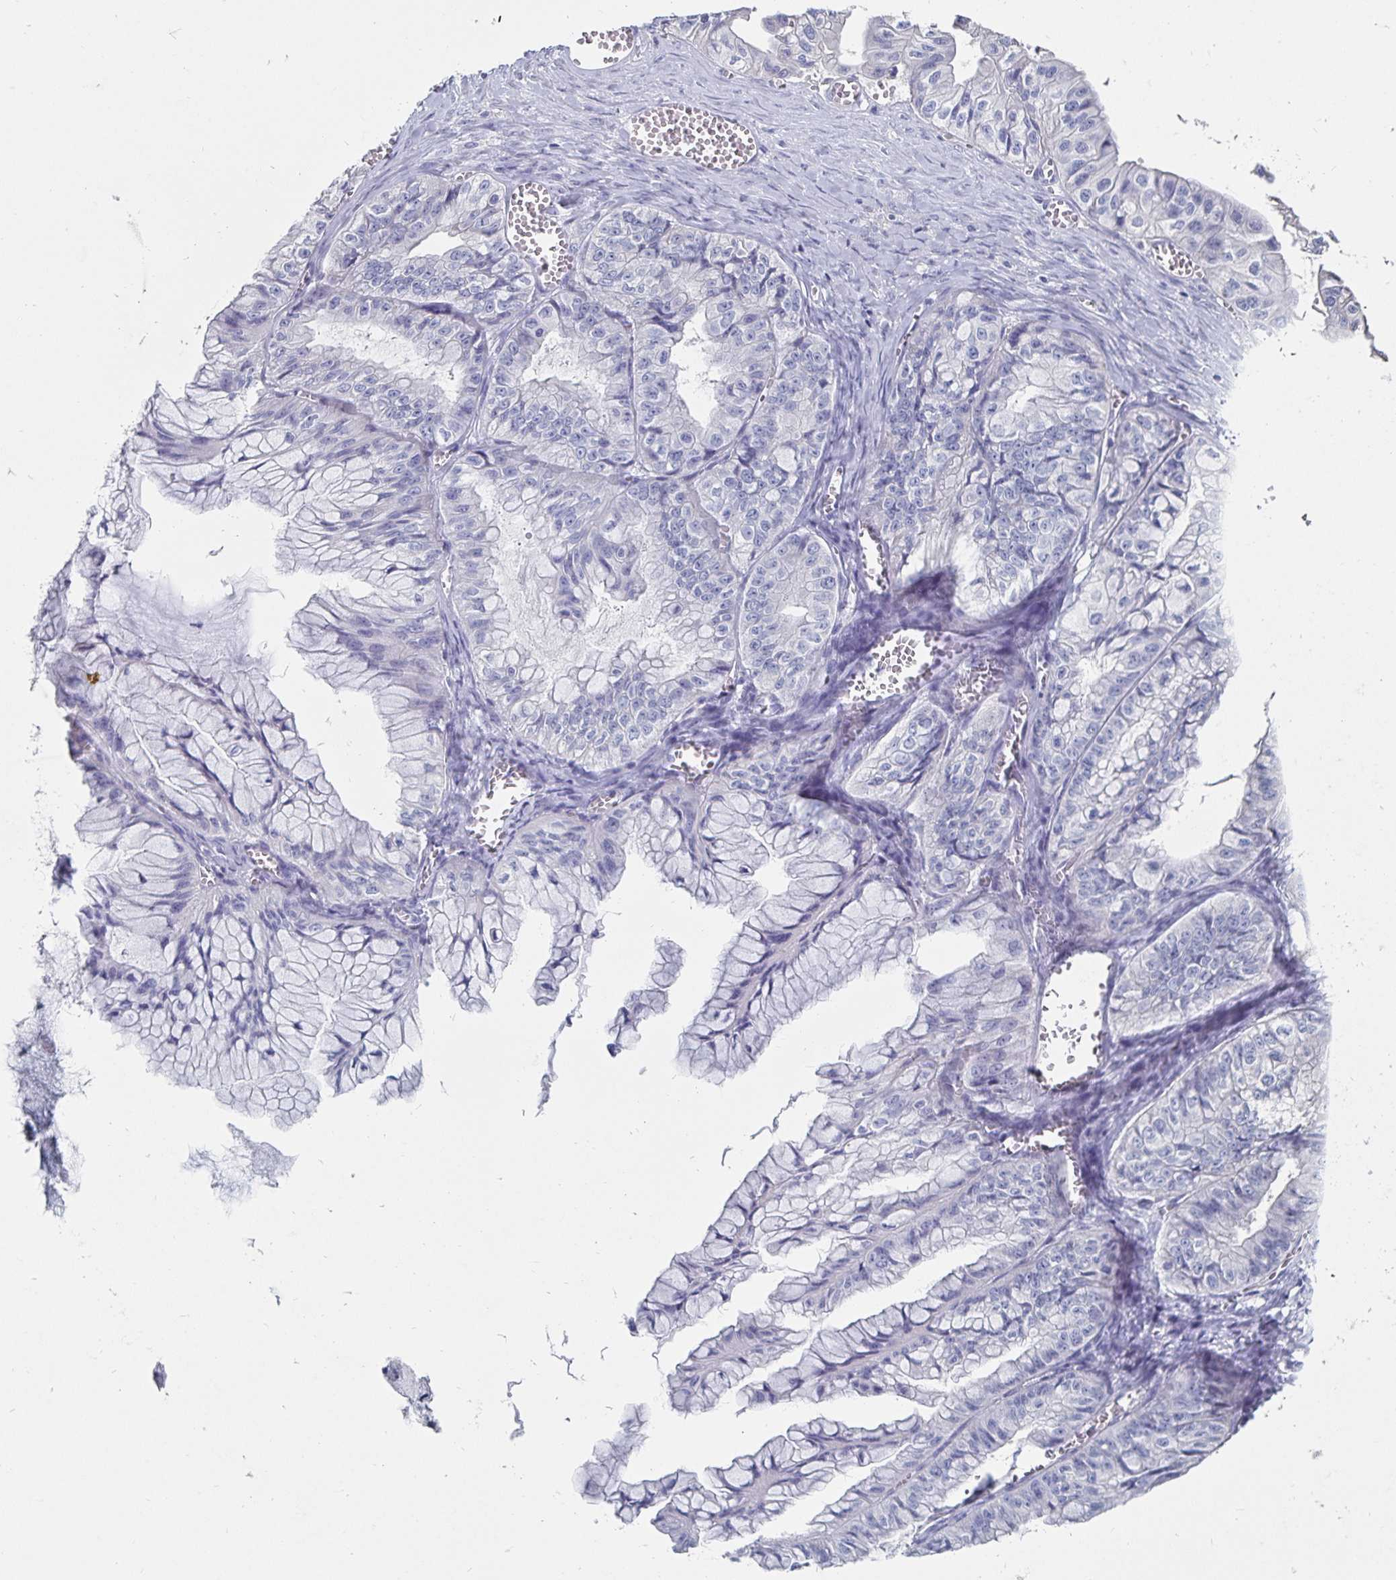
{"staining": {"intensity": "negative", "quantity": "none", "location": "none"}, "tissue": "ovarian cancer", "cell_type": "Tumor cells", "image_type": "cancer", "snomed": [{"axis": "morphology", "description": "Cystadenocarcinoma, mucinous, NOS"}, {"axis": "topography", "description": "Ovary"}], "caption": "Tumor cells are negative for protein expression in human mucinous cystadenocarcinoma (ovarian). The staining is performed using DAB (3,3'-diaminobenzidine) brown chromogen with nuclei counter-stained in using hematoxylin.", "gene": "CFAP69", "patient": {"sex": "female", "age": 72}}